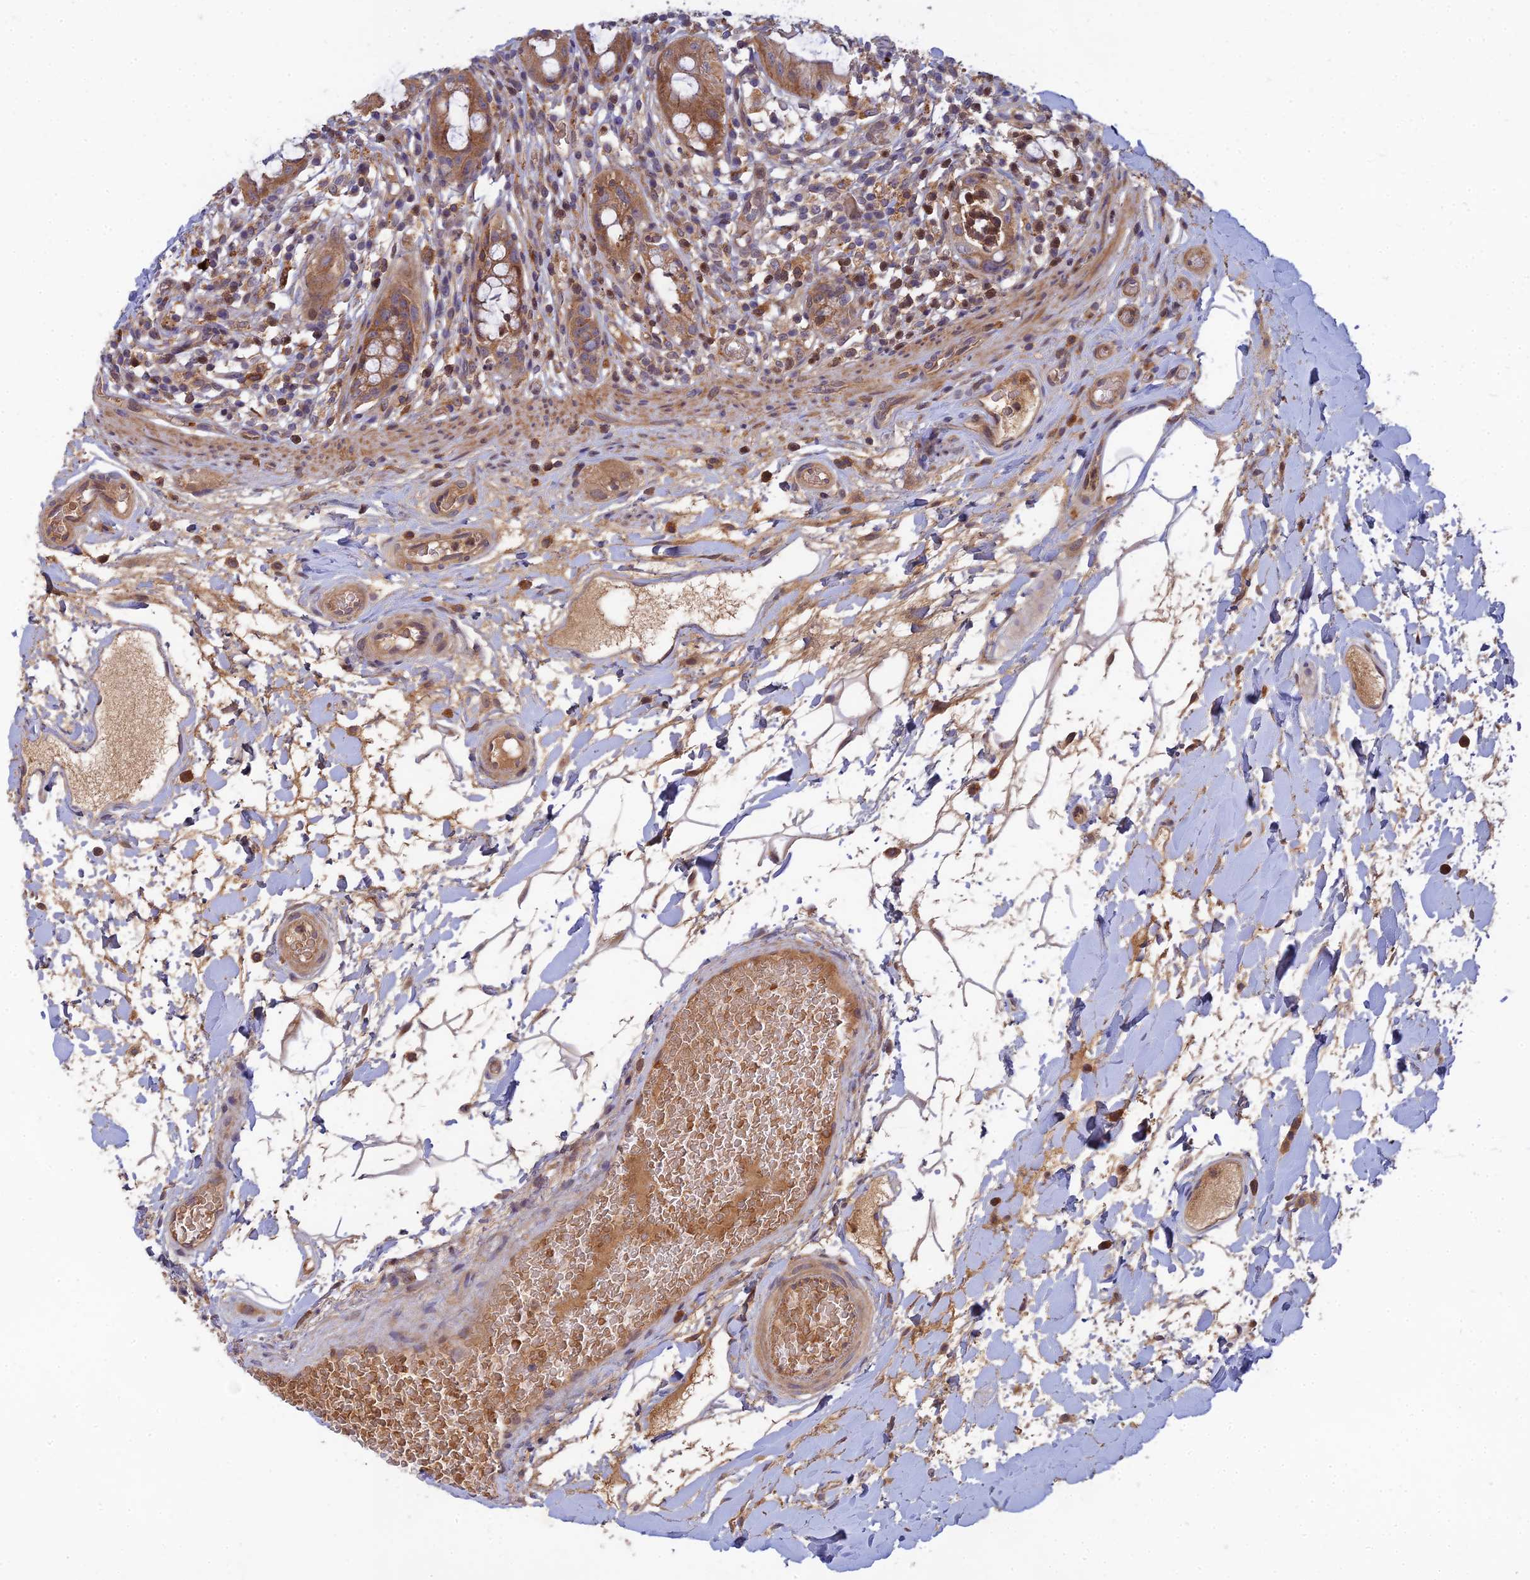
{"staining": {"intensity": "moderate", "quantity": ">75%", "location": "cytoplasmic/membranous"}, "tissue": "rectum", "cell_type": "Glandular cells", "image_type": "normal", "snomed": [{"axis": "morphology", "description": "Normal tissue, NOS"}, {"axis": "topography", "description": "Rectum"}], "caption": "There is medium levels of moderate cytoplasmic/membranous staining in glandular cells of benign rectum, as demonstrated by immunohistochemical staining (brown color).", "gene": "FAM151B", "patient": {"sex": "female", "age": 57}}